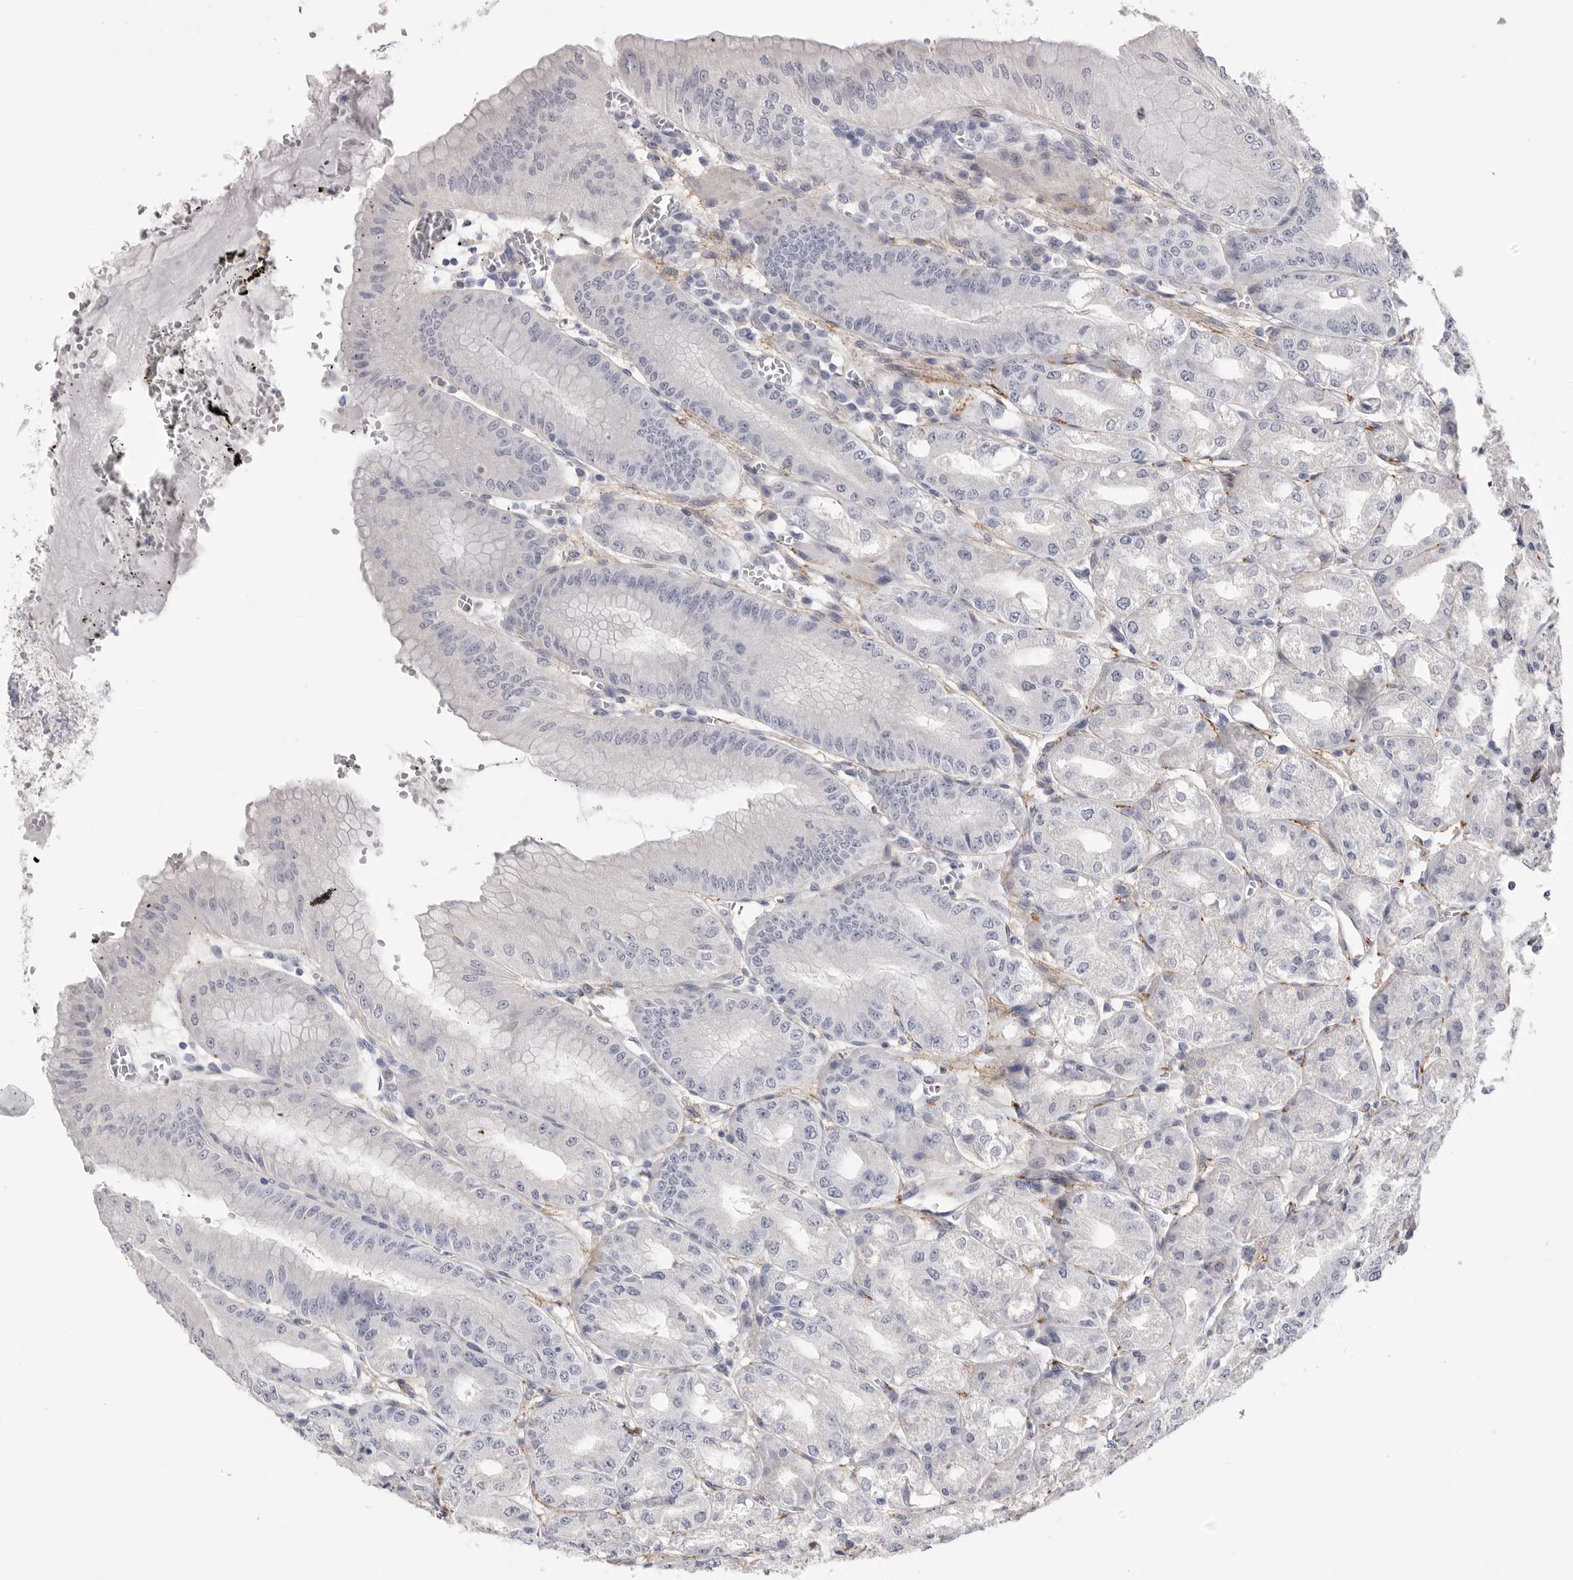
{"staining": {"intensity": "negative", "quantity": "none", "location": "none"}, "tissue": "stomach", "cell_type": "Glandular cells", "image_type": "normal", "snomed": [{"axis": "morphology", "description": "Normal tissue, NOS"}, {"axis": "topography", "description": "Stomach, lower"}], "caption": "High power microscopy histopathology image of an immunohistochemistry (IHC) histopathology image of benign stomach, revealing no significant staining in glandular cells. The staining was performed using DAB (3,3'-diaminobenzidine) to visualize the protein expression in brown, while the nuclei were stained in blue with hematoxylin (Magnification: 20x).", "gene": "AKAP12", "patient": {"sex": "male", "age": 71}}